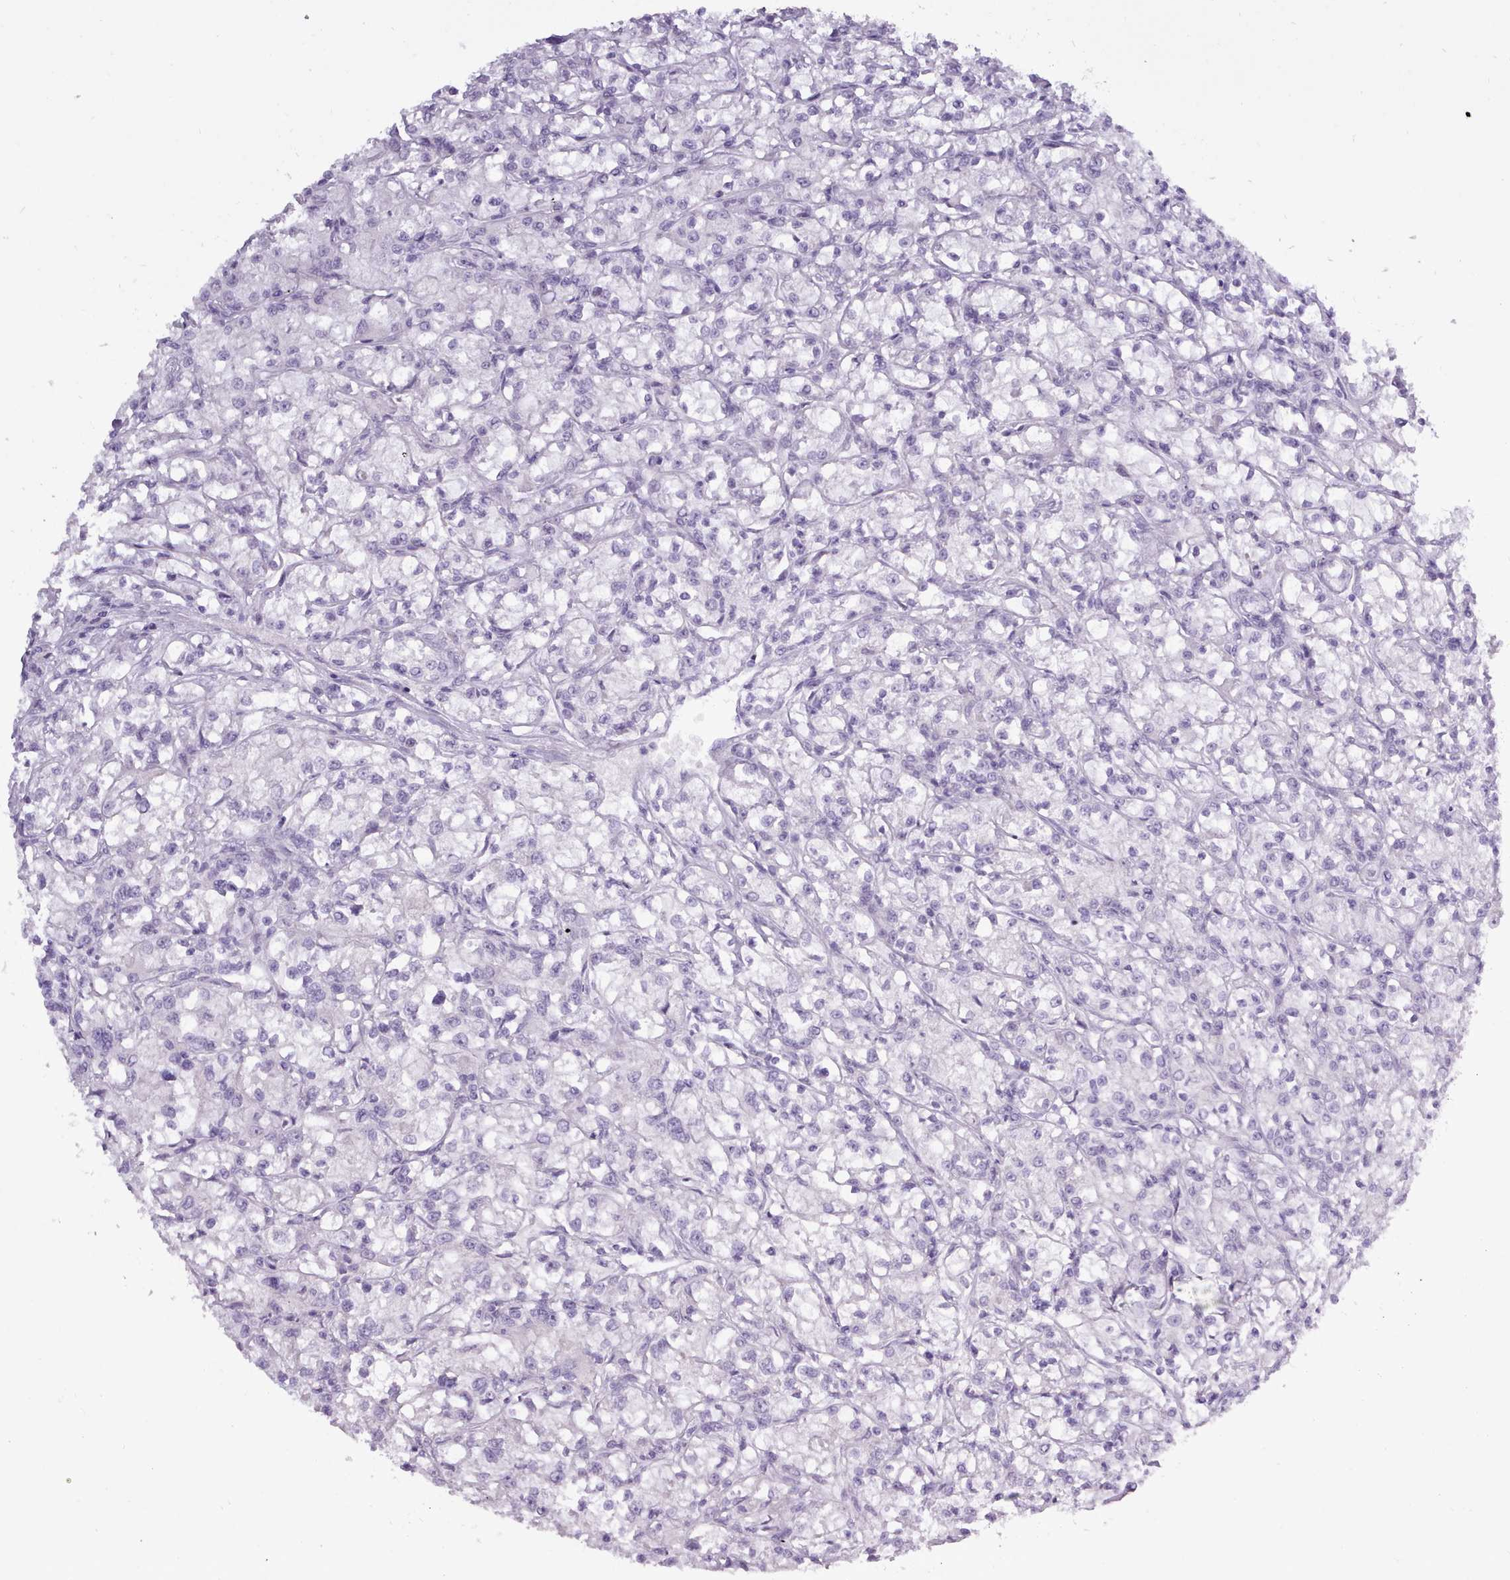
{"staining": {"intensity": "negative", "quantity": "none", "location": "none"}, "tissue": "renal cancer", "cell_type": "Tumor cells", "image_type": "cancer", "snomed": [{"axis": "morphology", "description": "Adenocarcinoma, NOS"}, {"axis": "topography", "description": "Kidney"}], "caption": "Tumor cells show no significant staining in renal adenocarcinoma. (DAB (3,3'-diaminobenzidine) immunohistochemistry (IHC) visualized using brightfield microscopy, high magnification).", "gene": "BDKRB2", "patient": {"sex": "female", "age": 59}}